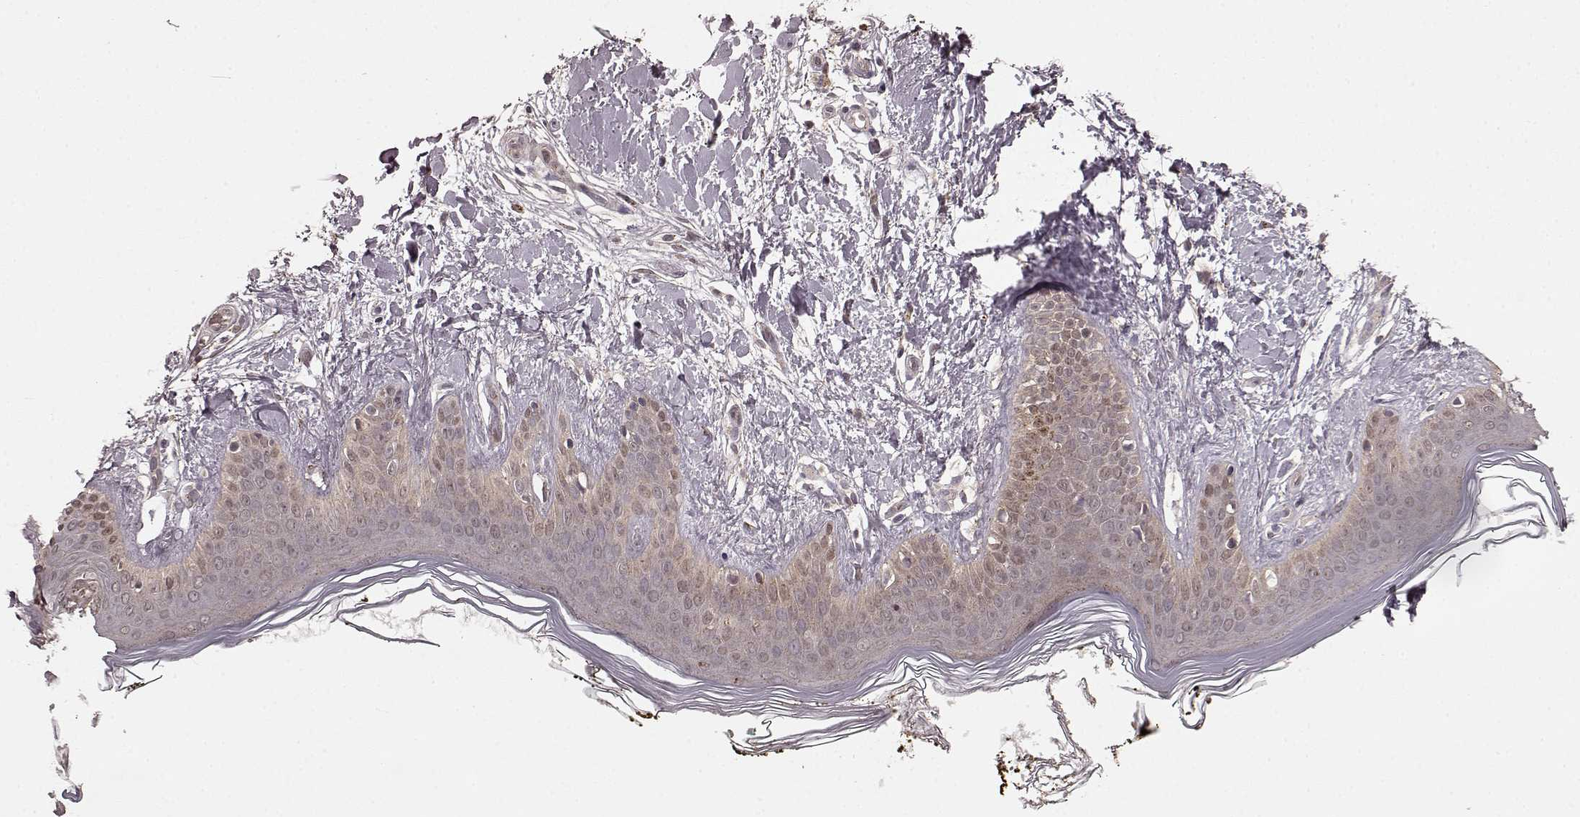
{"staining": {"intensity": "negative", "quantity": "none", "location": "none"}, "tissue": "skin", "cell_type": "Fibroblasts", "image_type": "normal", "snomed": [{"axis": "morphology", "description": "Normal tissue, NOS"}, {"axis": "topography", "description": "Skin"}], "caption": "Immunohistochemical staining of unremarkable skin exhibits no significant expression in fibroblasts. (Stains: DAB (3,3'-diaminobenzidine) IHC with hematoxylin counter stain, Microscopy: brightfield microscopy at high magnification).", "gene": "GSS", "patient": {"sex": "female", "age": 34}}